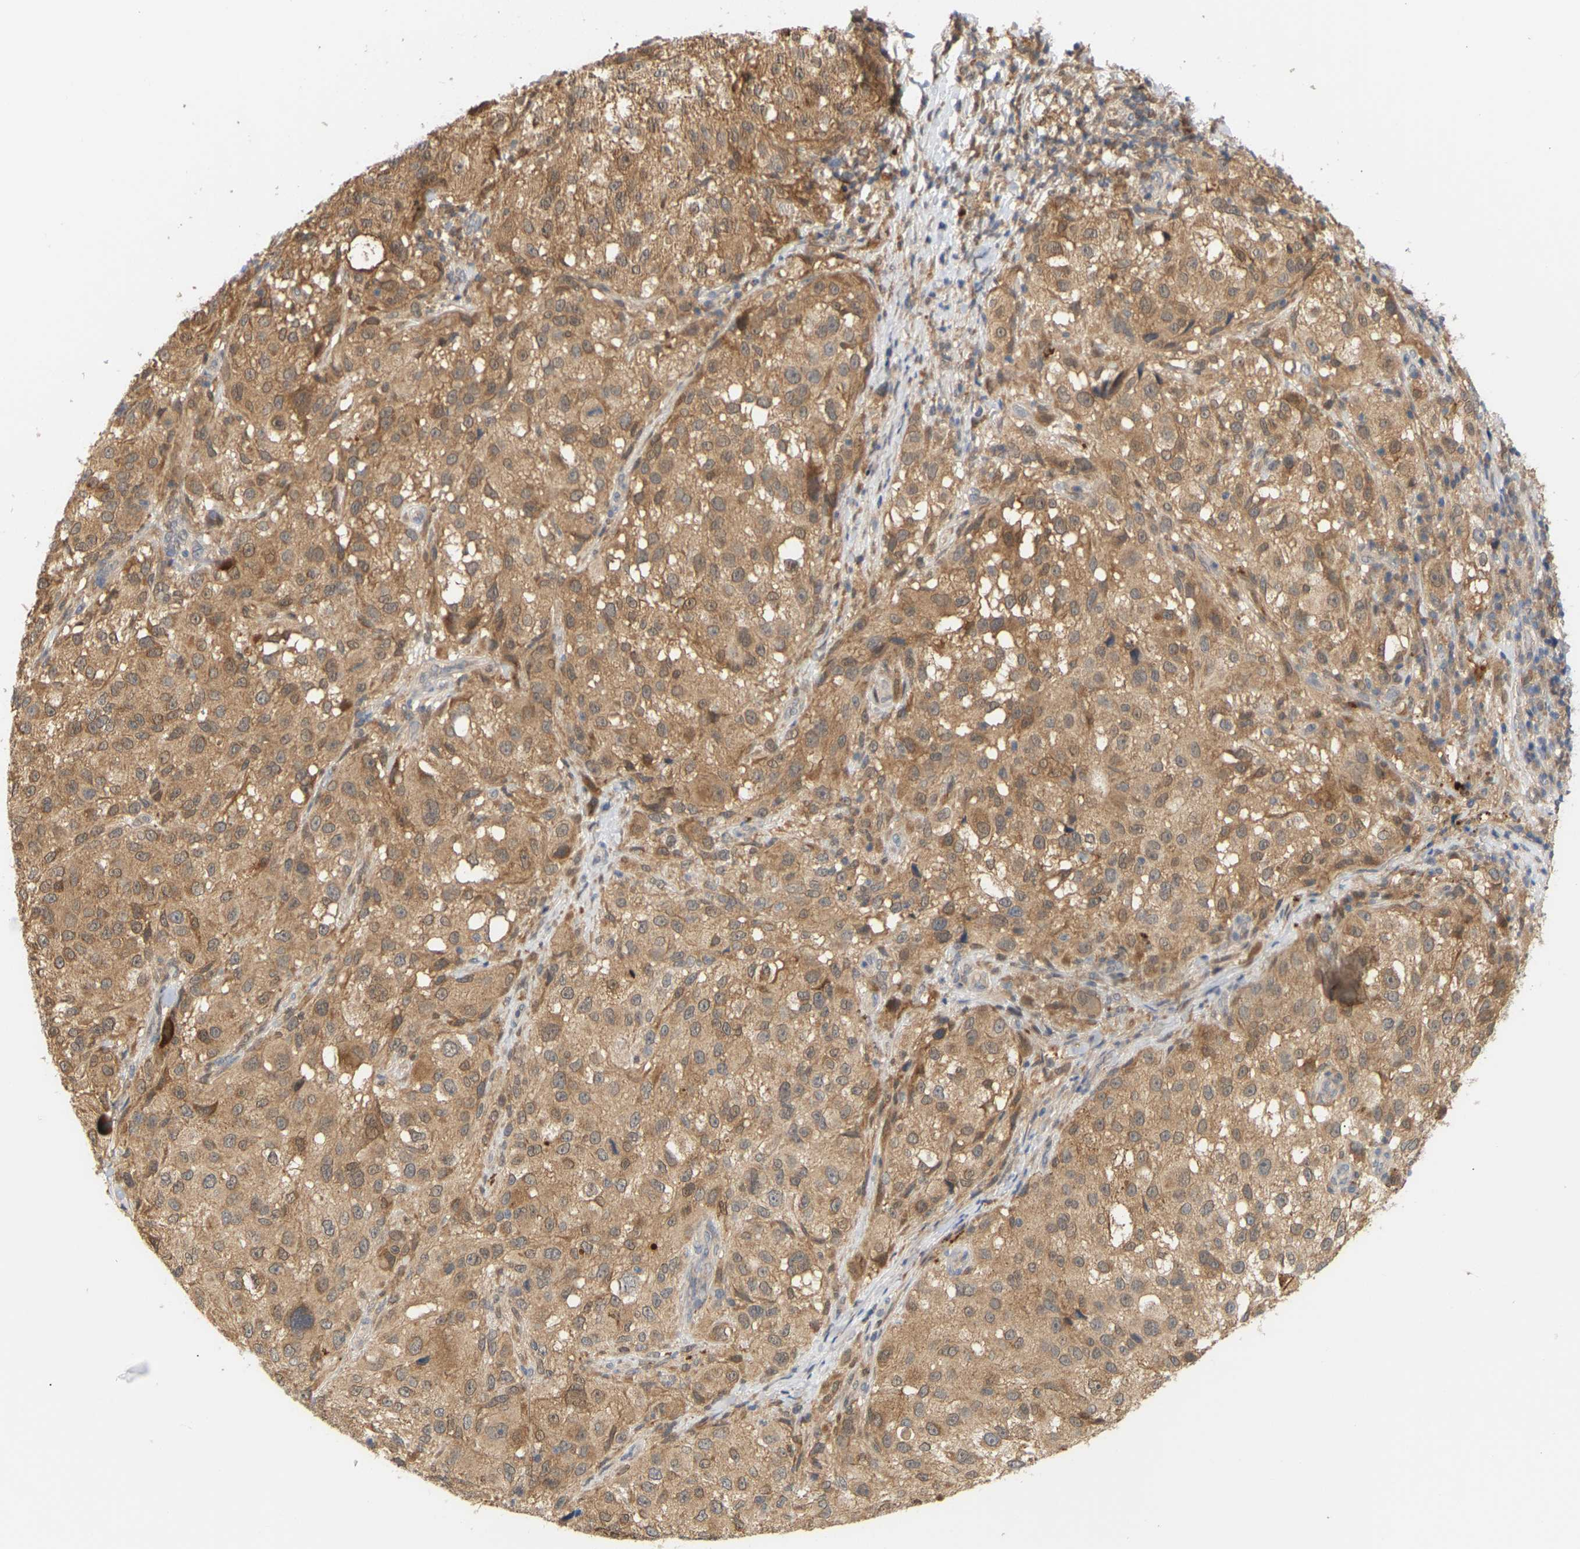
{"staining": {"intensity": "moderate", "quantity": ">75%", "location": "cytoplasmic/membranous"}, "tissue": "melanoma", "cell_type": "Tumor cells", "image_type": "cancer", "snomed": [{"axis": "morphology", "description": "Necrosis, NOS"}, {"axis": "morphology", "description": "Malignant melanoma, NOS"}, {"axis": "topography", "description": "Skin"}], "caption": "Protein expression analysis of human malignant melanoma reveals moderate cytoplasmic/membranous positivity in about >75% of tumor cells. Using DAB (brown) and hematoxylin (blue) stains, captured at high magnification using brightfield microscopy.", "gene": "TPMT", "patient": {"sex": "female", "age": 87}}